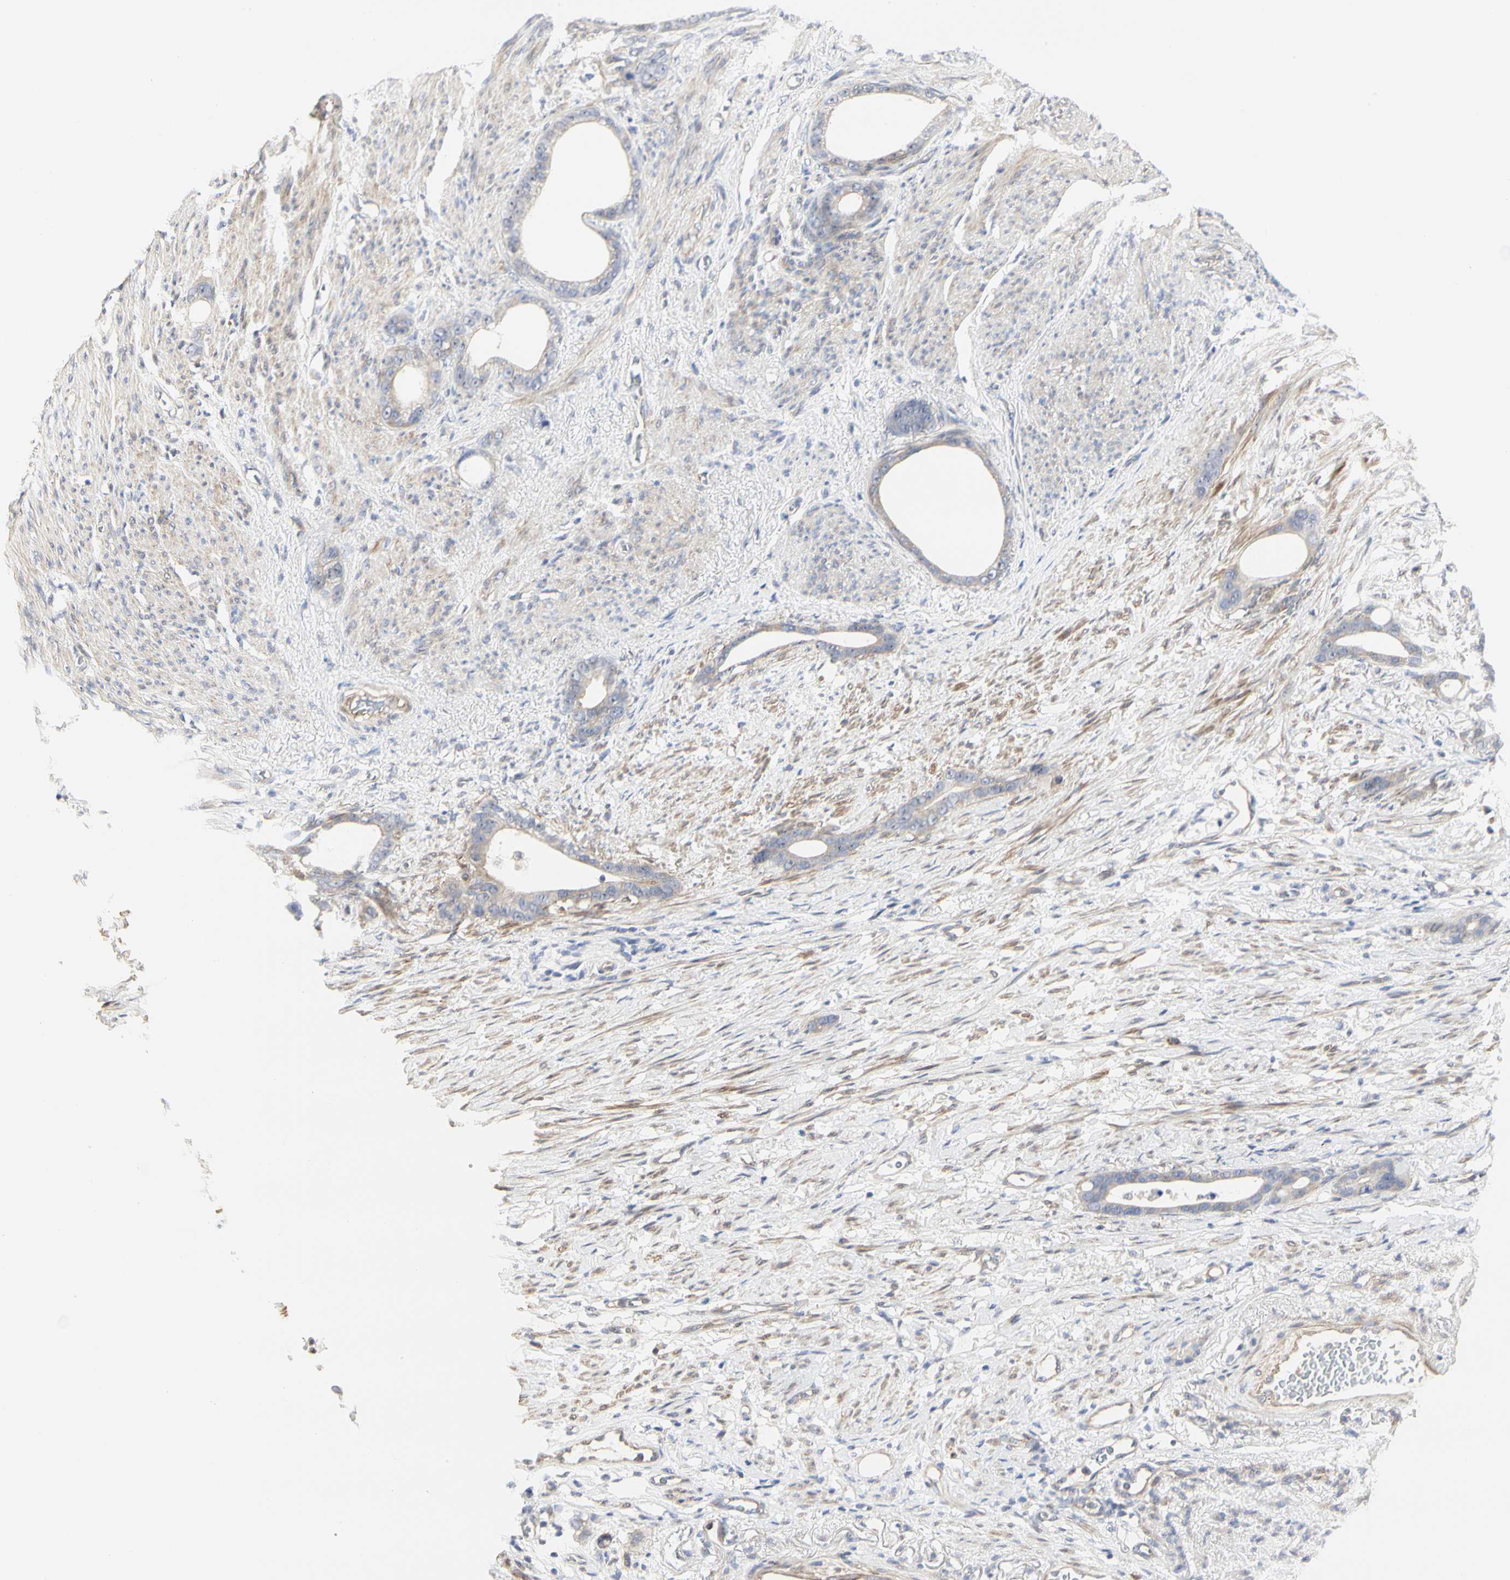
{"staining": {"intensity": "weak", "quantity": "25%-75%", "location": "cytoplasmic/membranous"}, "tissue": "stomach cancer", "cell_type": "Tumor cells", "image_type": "cancer", "snomed": [{"axis": "morphology", "description": "Adenocarcinoma, NOS"}, {"axis": "topography", "description": "Stomach"}], "caption": "Immunohistochemical staining of human stomach cancer displays low levels of weak cytoplasmic/membranous protein positivity in about 25%-75% of tumor cells.", "gene": "SHANK2", "patient": {"sex": "female", "age": 75}}